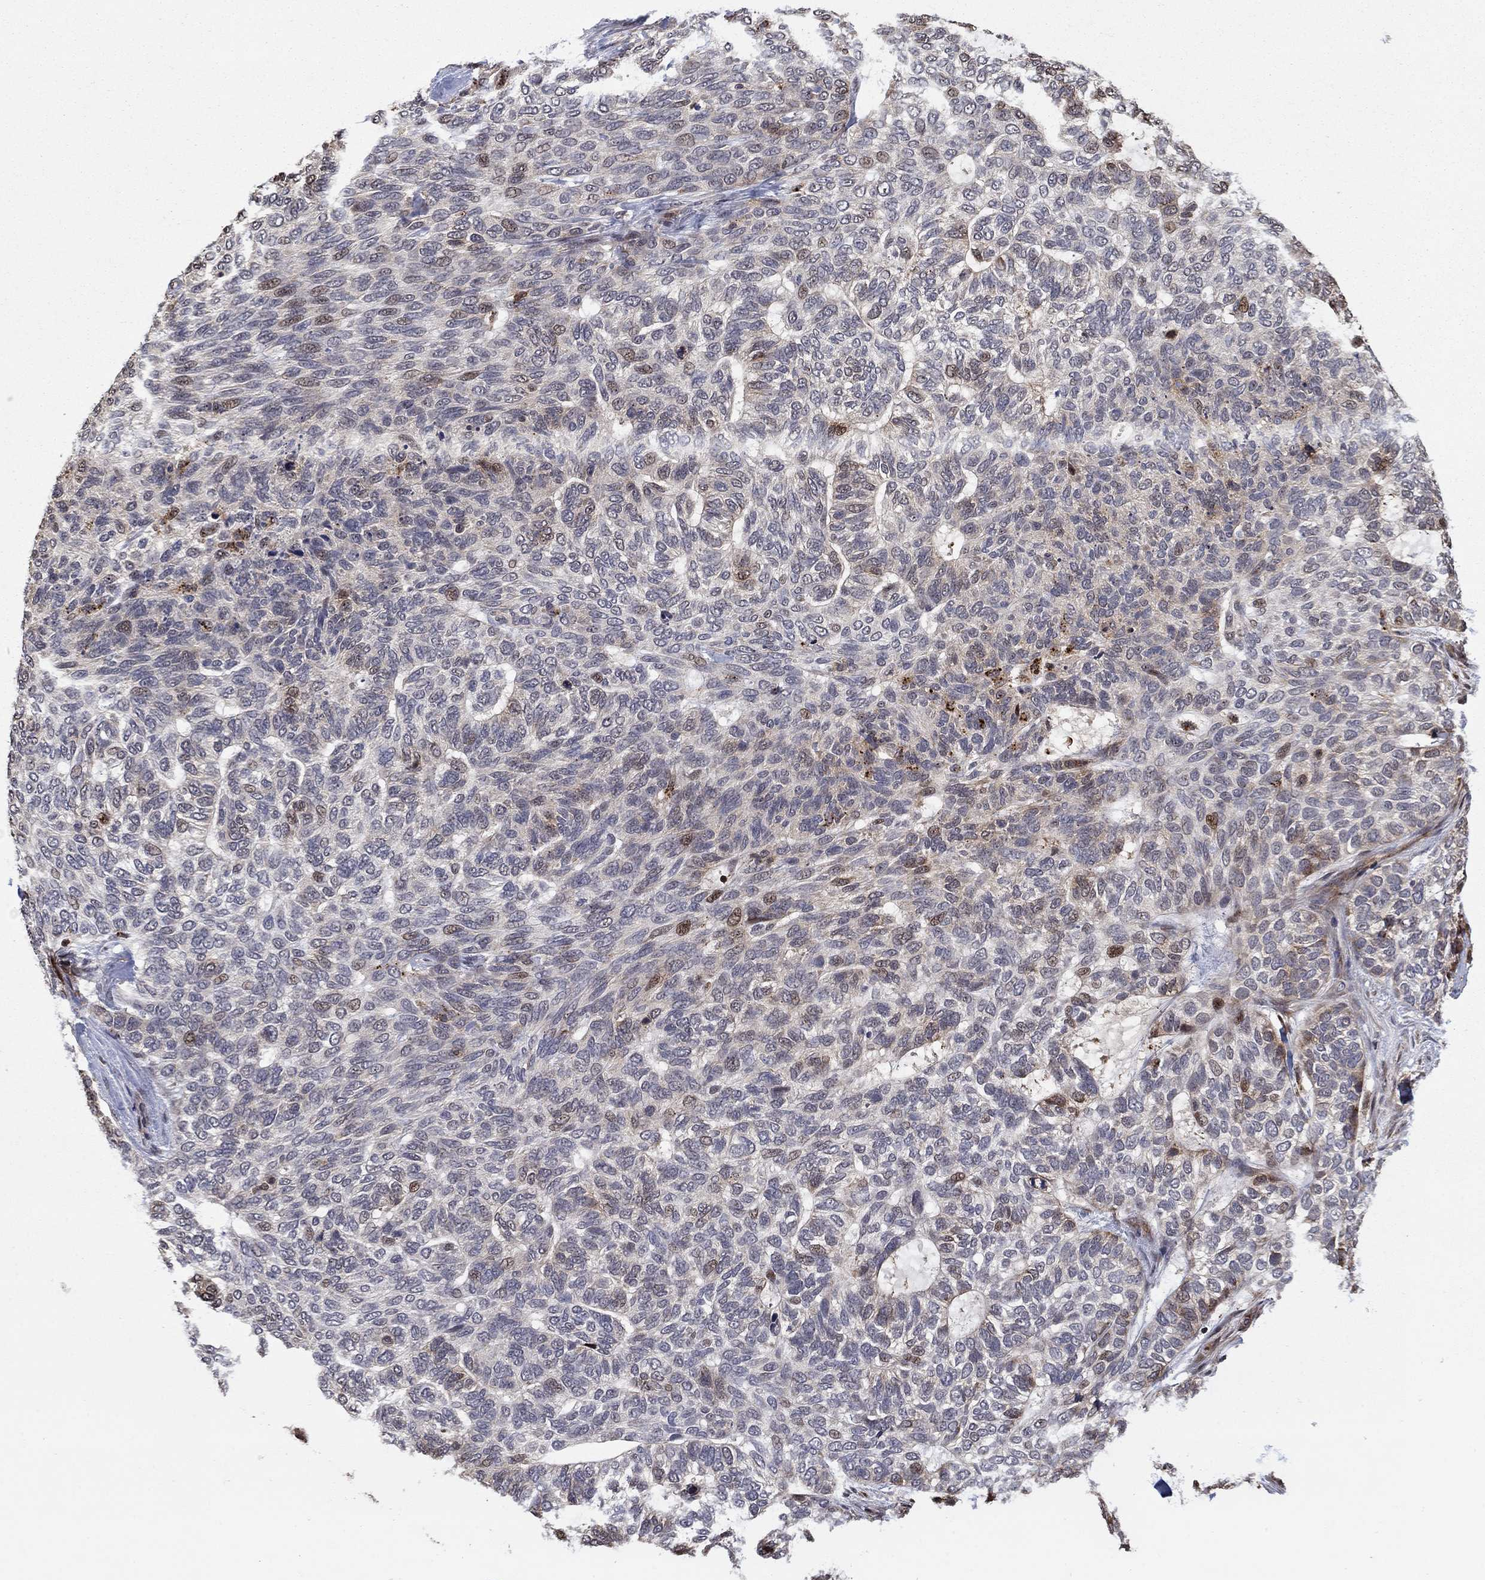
{"staining": {"intensity": "moderate", "quantity": "<25%", "location": "nuclear"}, "tissue": "skin cancer", "cell_type": "Tumor cells", "image_type": "cancer", "snomed": [{"axis": "morphology", "description": "Basal cell carcinoma"}, {"axis": "topography", "description": "Skin"}], "caption": "Immunohistochemistry (IHC) micrograph of basal cell carcinoma (skin) stained for a protein (brown), which displays low levels of moderate nuclear staining in about <25% of tumor cells.", "gene": "LPCAT4", "patient": {"sex": "female", "age": 65}}